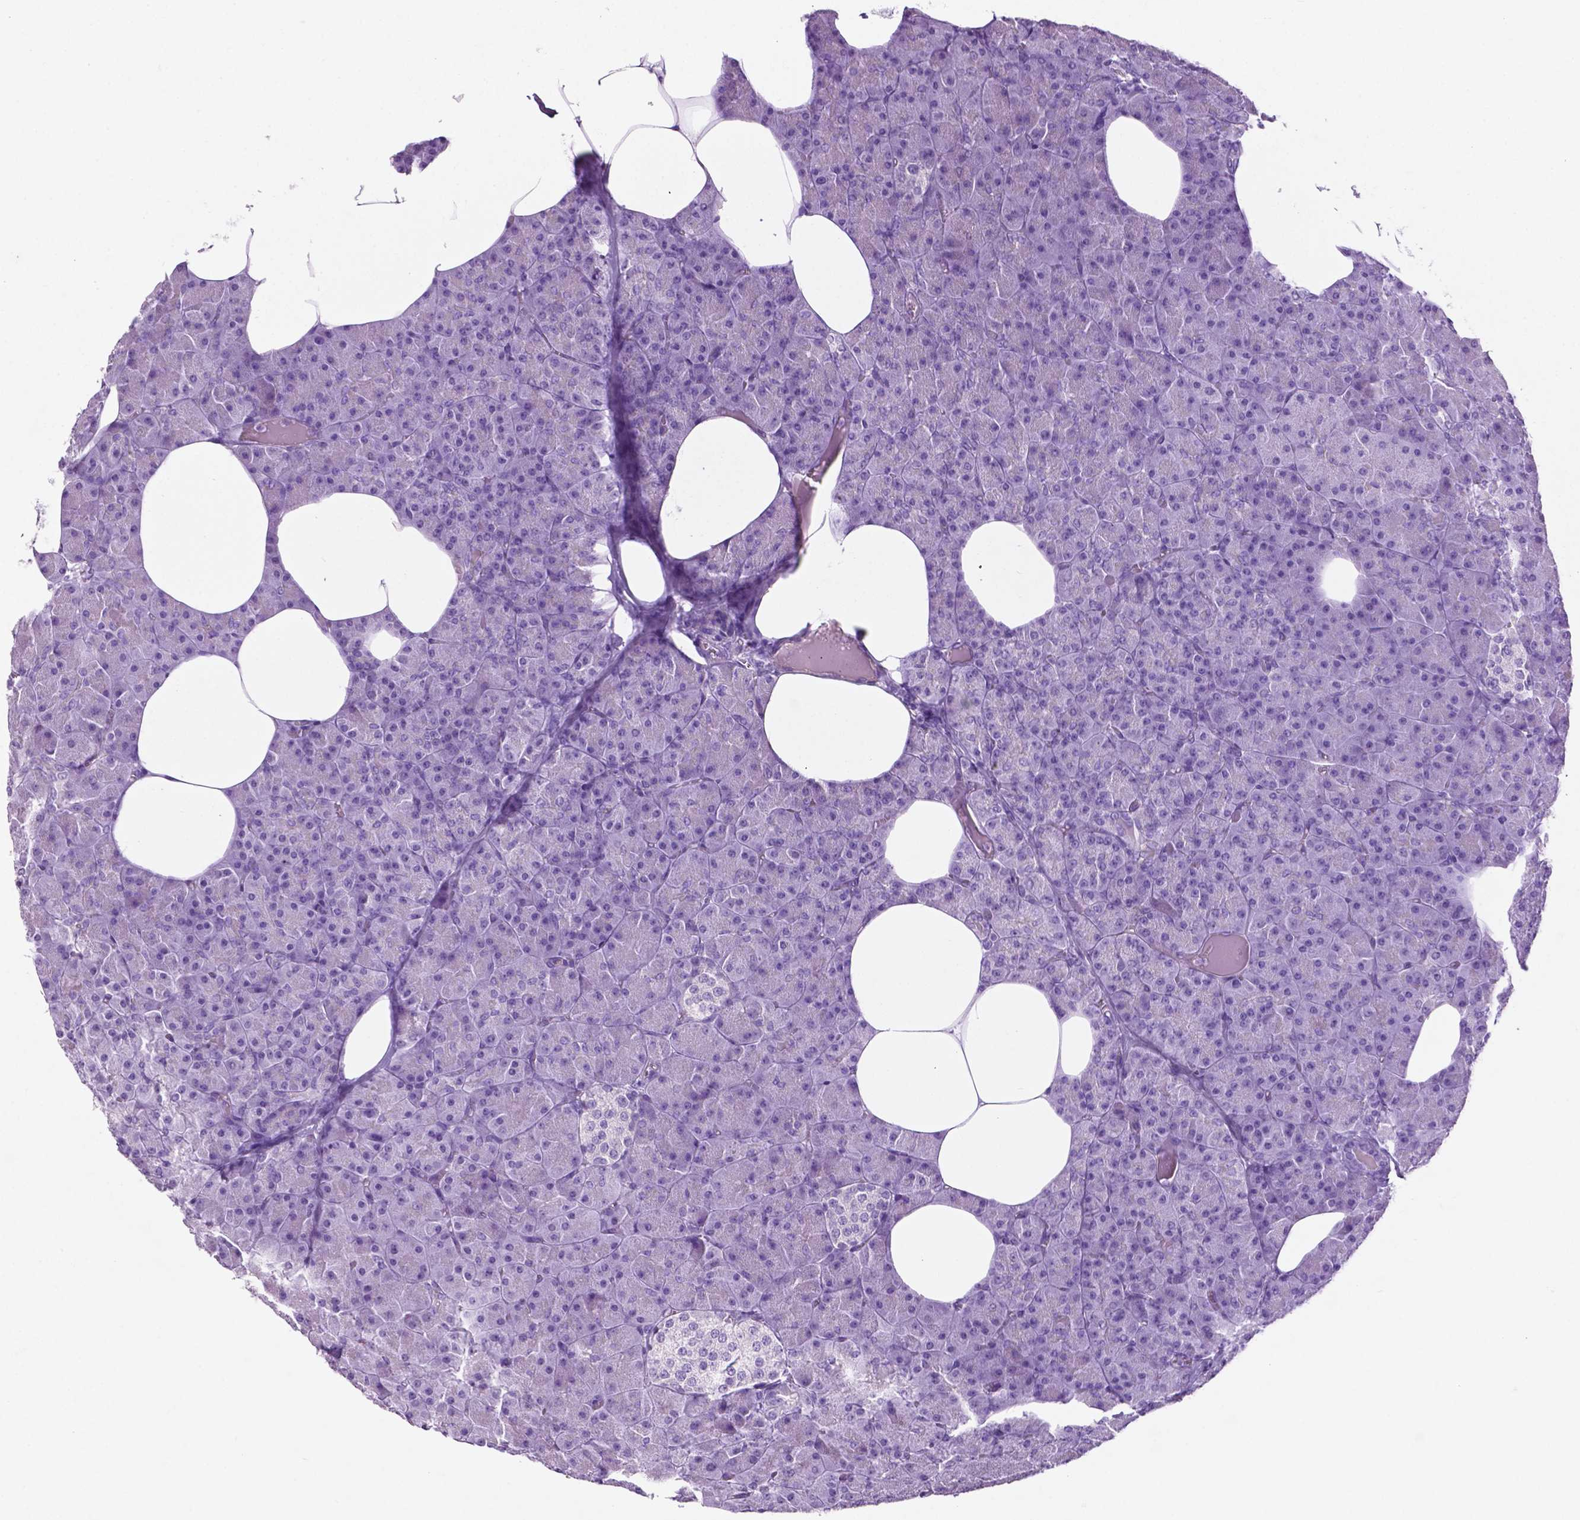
{"staining": {"intensity": "negative", "quantity": "none", "location": "none"}, "tissue": "pancreas", "cell_type": "Exocrine glandular cells", "image_type": "normal", "snomed": [{"axis": "morphology", "description": "Normal tissue, NOS"}, {"axis": "topography", "description": "Pancreas"}], "caption": "Immunohistochemistry photomicrograph of benign pancreas: pancreas stained with DAB reveals no significant protein expression in exocrine glandular cells. (DAB (3,3'-diaminobenzidine) immunohistochemistry (IHC), high magnification).", "gene": "PHGR1", "patient": {"sex": "female", "age": 45}}